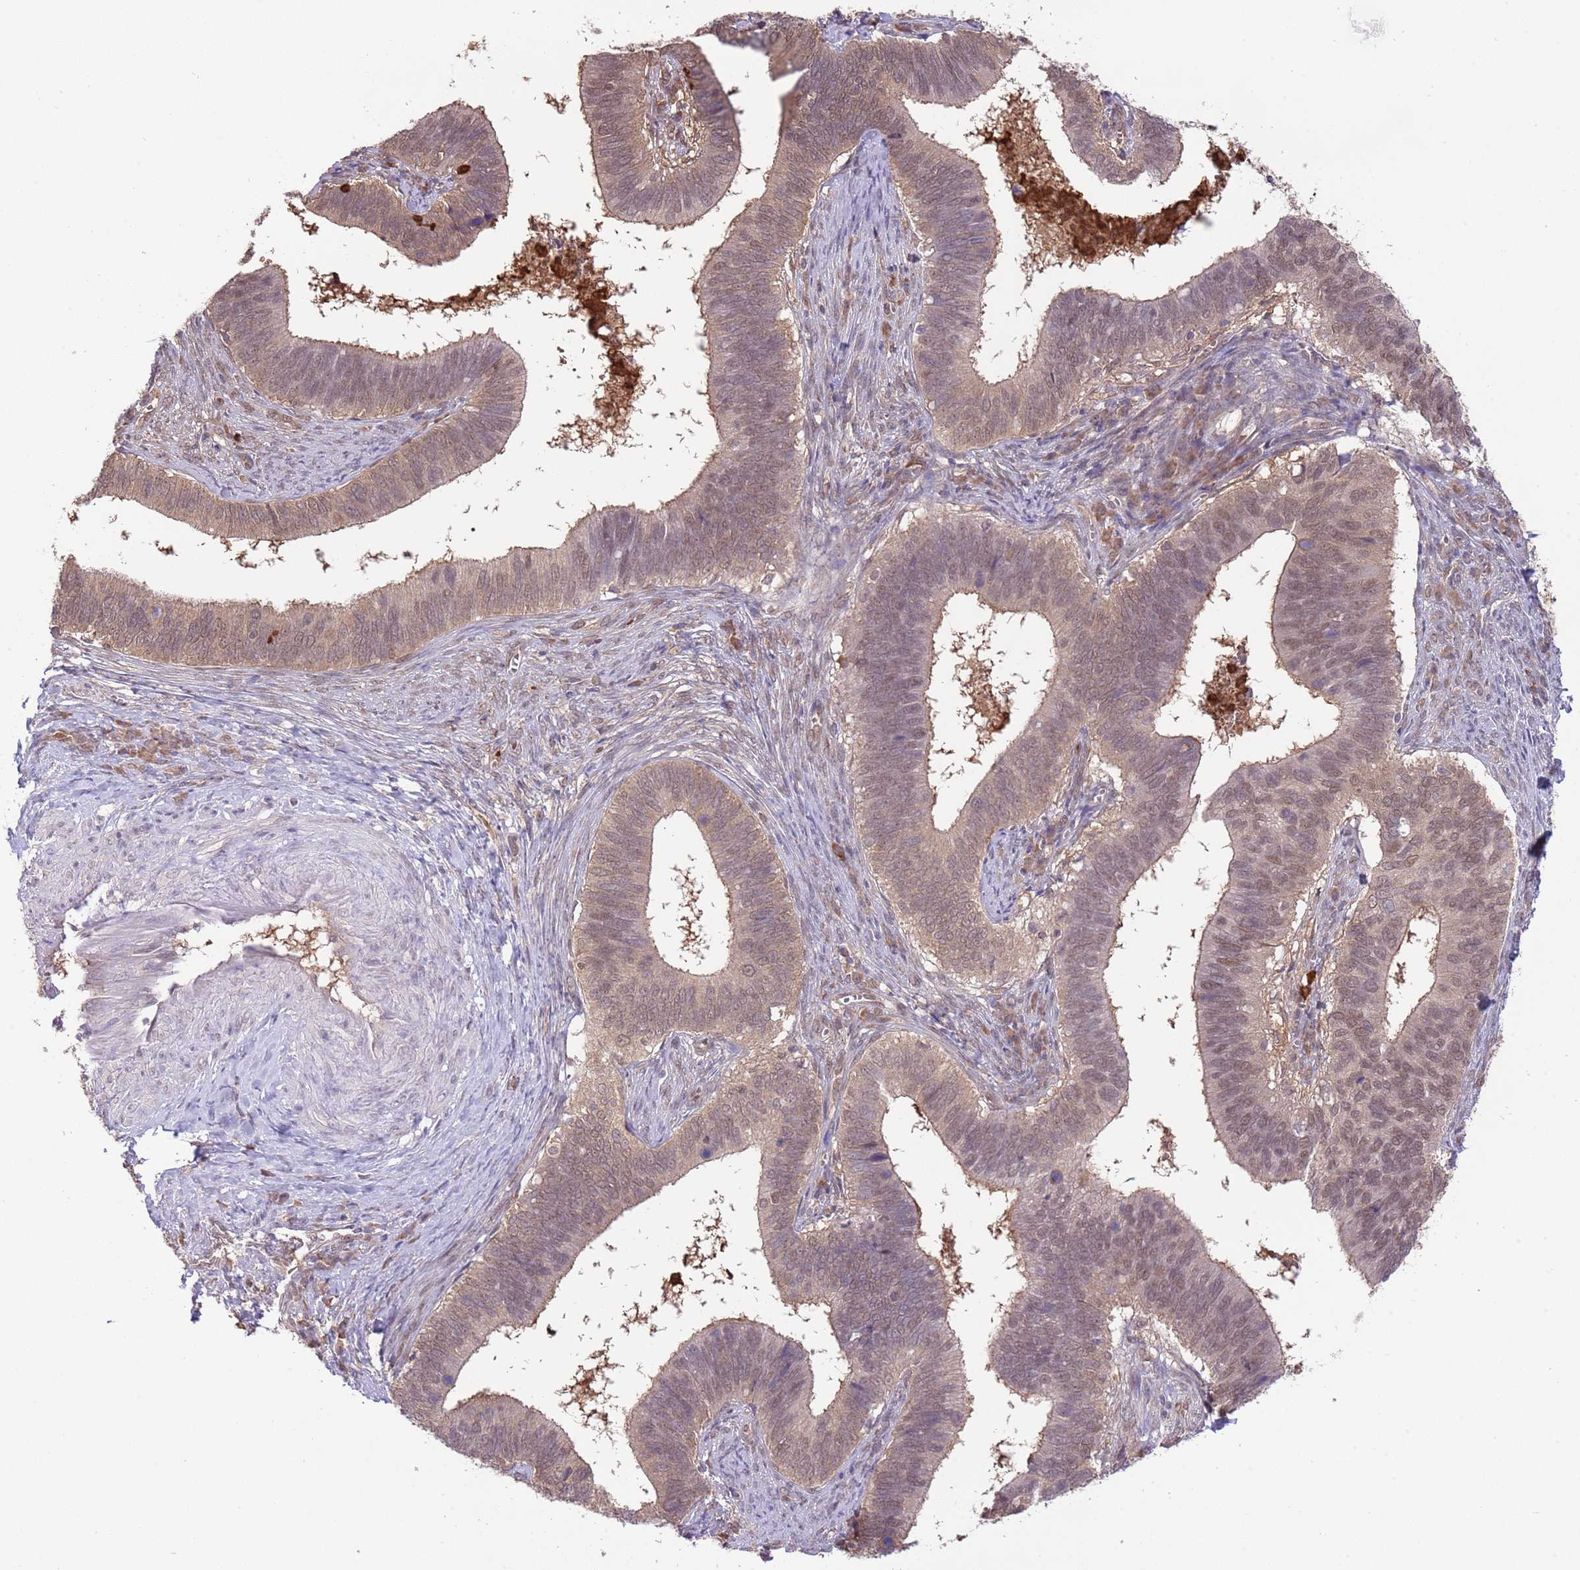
{"staining": {"intensity": "moderate", "quantity": ">75%", "location": "cytoplasmic/membranous,nuclear"}, "tissue": "cervical cancer", "cell_type": "Tumor cells", "image_type": "cancer", "snomed": [{"axis": "morphology", "description": "Adenocarcinoma, NOS"}, {"axis": "topography", "description": "Cervix"}], "caption": "Protein staining reveals moderate cytoplasmic/membranous and nuclear expression in about >75% of tumor cells in cervical adenocarcinoma.", "gene": "AMIGO1", "patient": {"sex": "female", "age": 42}}